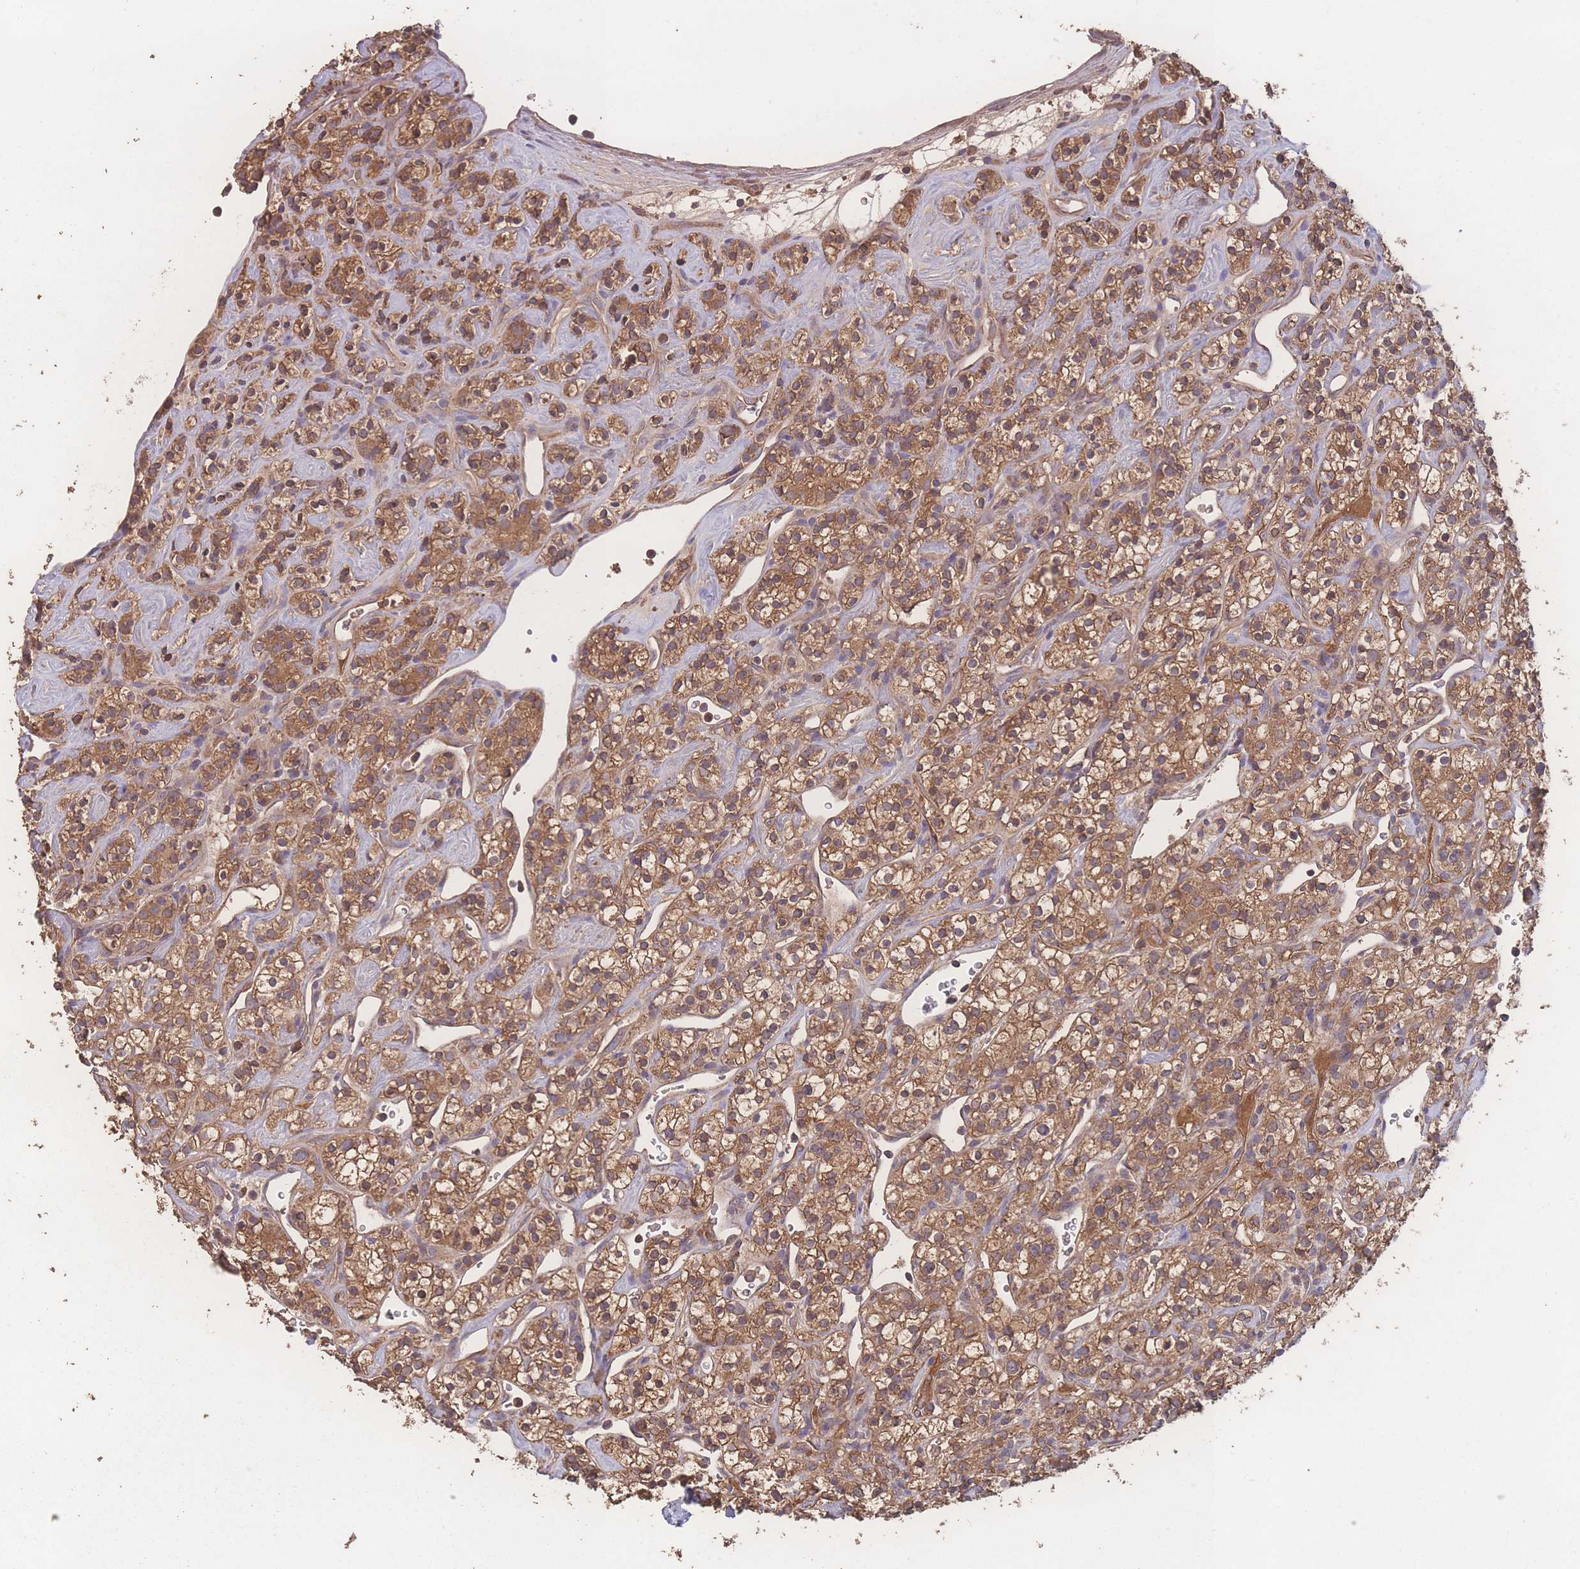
{"staining": {"intensity": "moderate", "quantity": ">75%", "location": "cytoplasmic/membranous"}, "tissue": "renal cancer", "cell_type": "Tumor cells", "image_type": "cancer", "snomed": [{"axis": "morphology", "description": "Adenocarcinoma, NOS"}, {"axis": "topography", "description": "Kidney"}], "caption": "The histopathology image shows a brown stain indicating the presence of a protein in the cytoplasmic/membranous of tumor cells in renal cancer.", "gene": "ATXN10", "patient": {"sex": "male", "age": 77}}